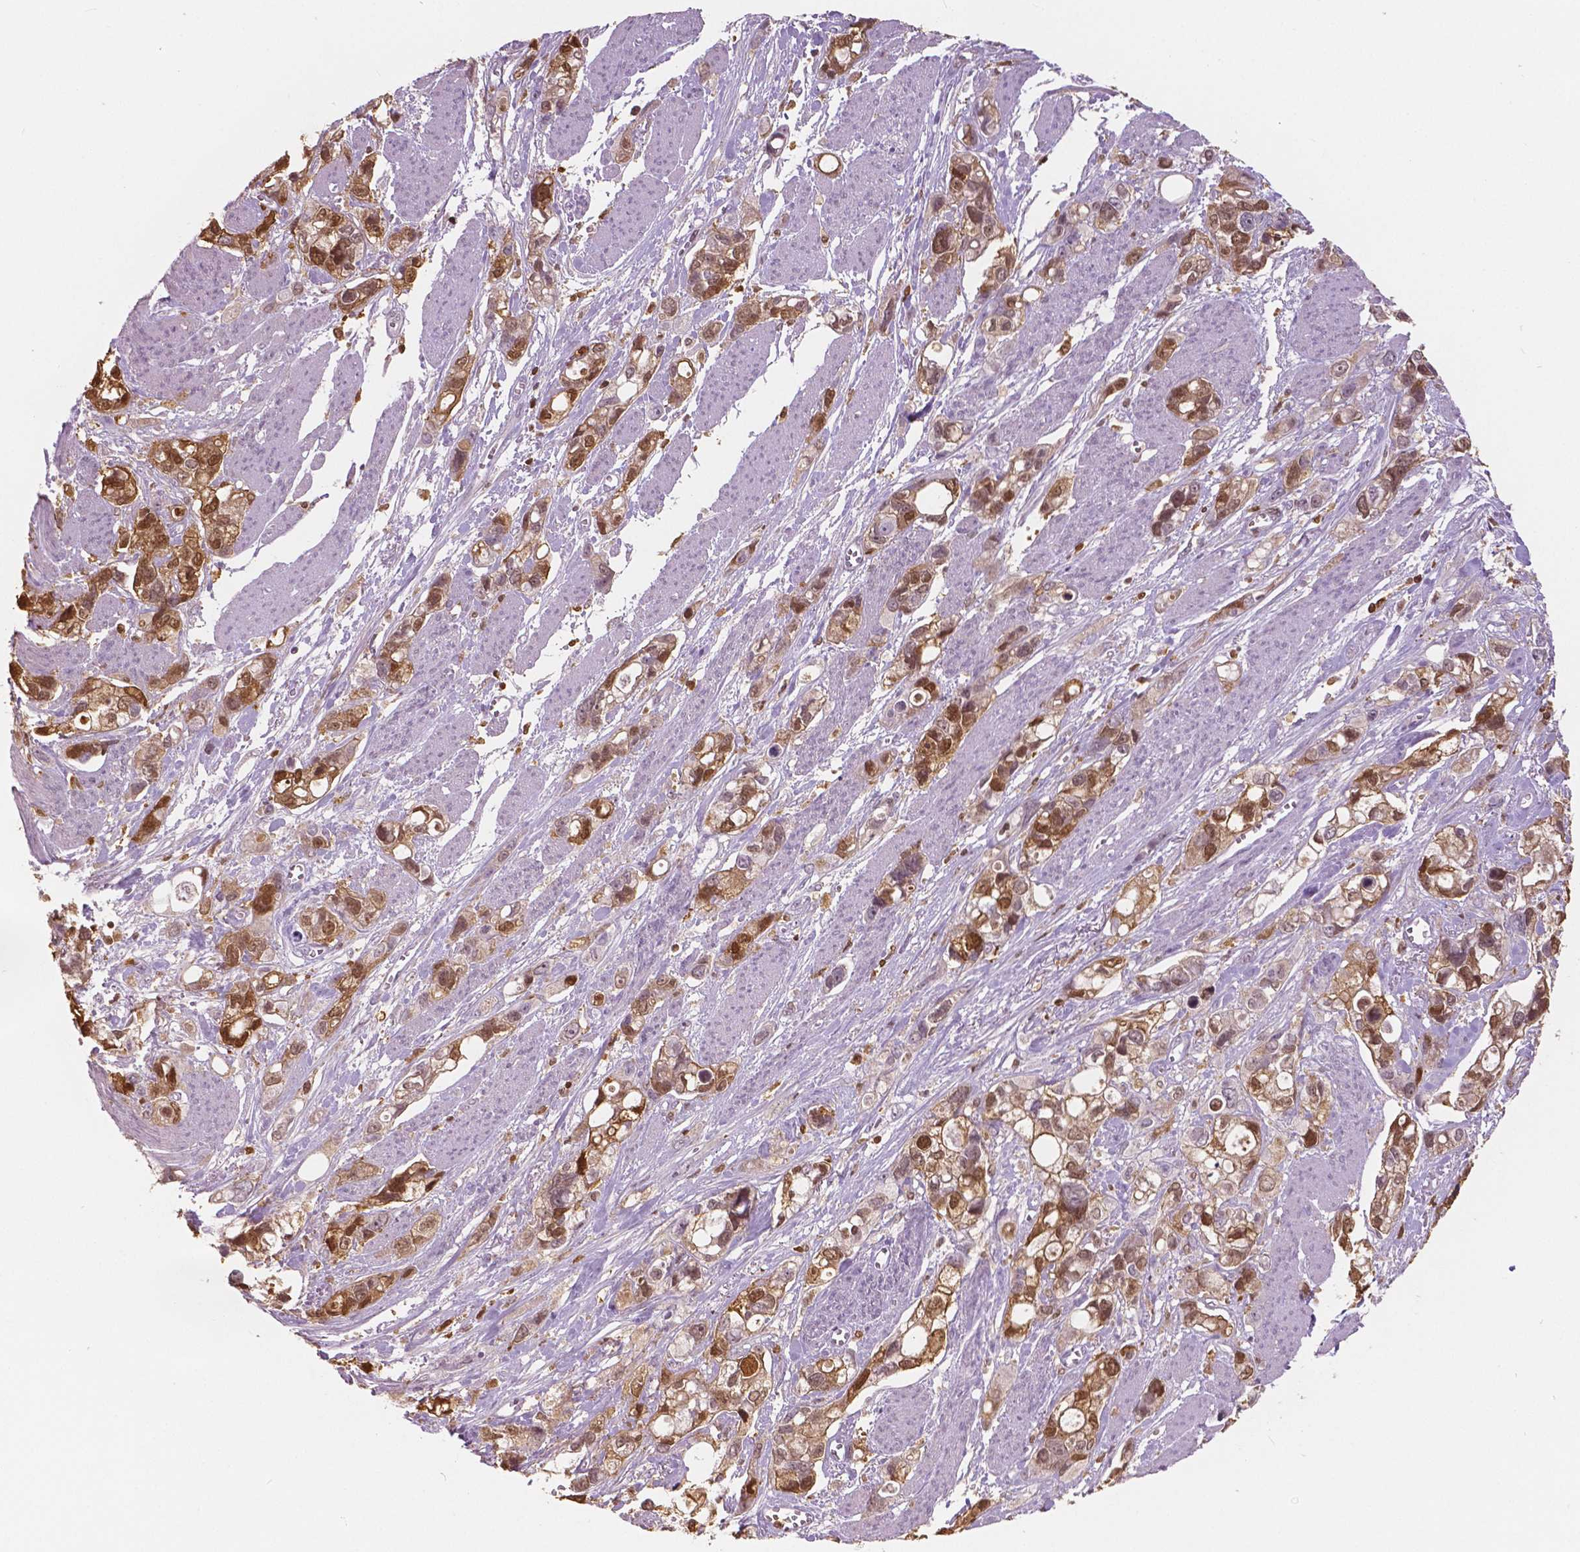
{"staining": {"intensity": "moderate", "quantity": "25%-75%", "location": "cytoplasmic/membranous,nuclear"}, "tissue": "stomach cancer", "cell_type": "Tumor cells", "image_type": "cancer", "snomed": [{"axis": "morphology", "description": "Adenocarcinoma, NOS"}, {"axis": "topography", "description": "Stomach, upper"}], "caption": "The histopathology image exhibits a brown stain indicating the presence of a protein in the cytoplasmic/membranous and nuclear of tumor cells in stomach cancer. The staining was performed using DAB (3,3'-diaminobenzidine), with brown indicating positive protein expression. Nuclei are stained blue with hematoxylin.", "gene": "S100A4", "patient": {"sex": "female", "age": 81}}